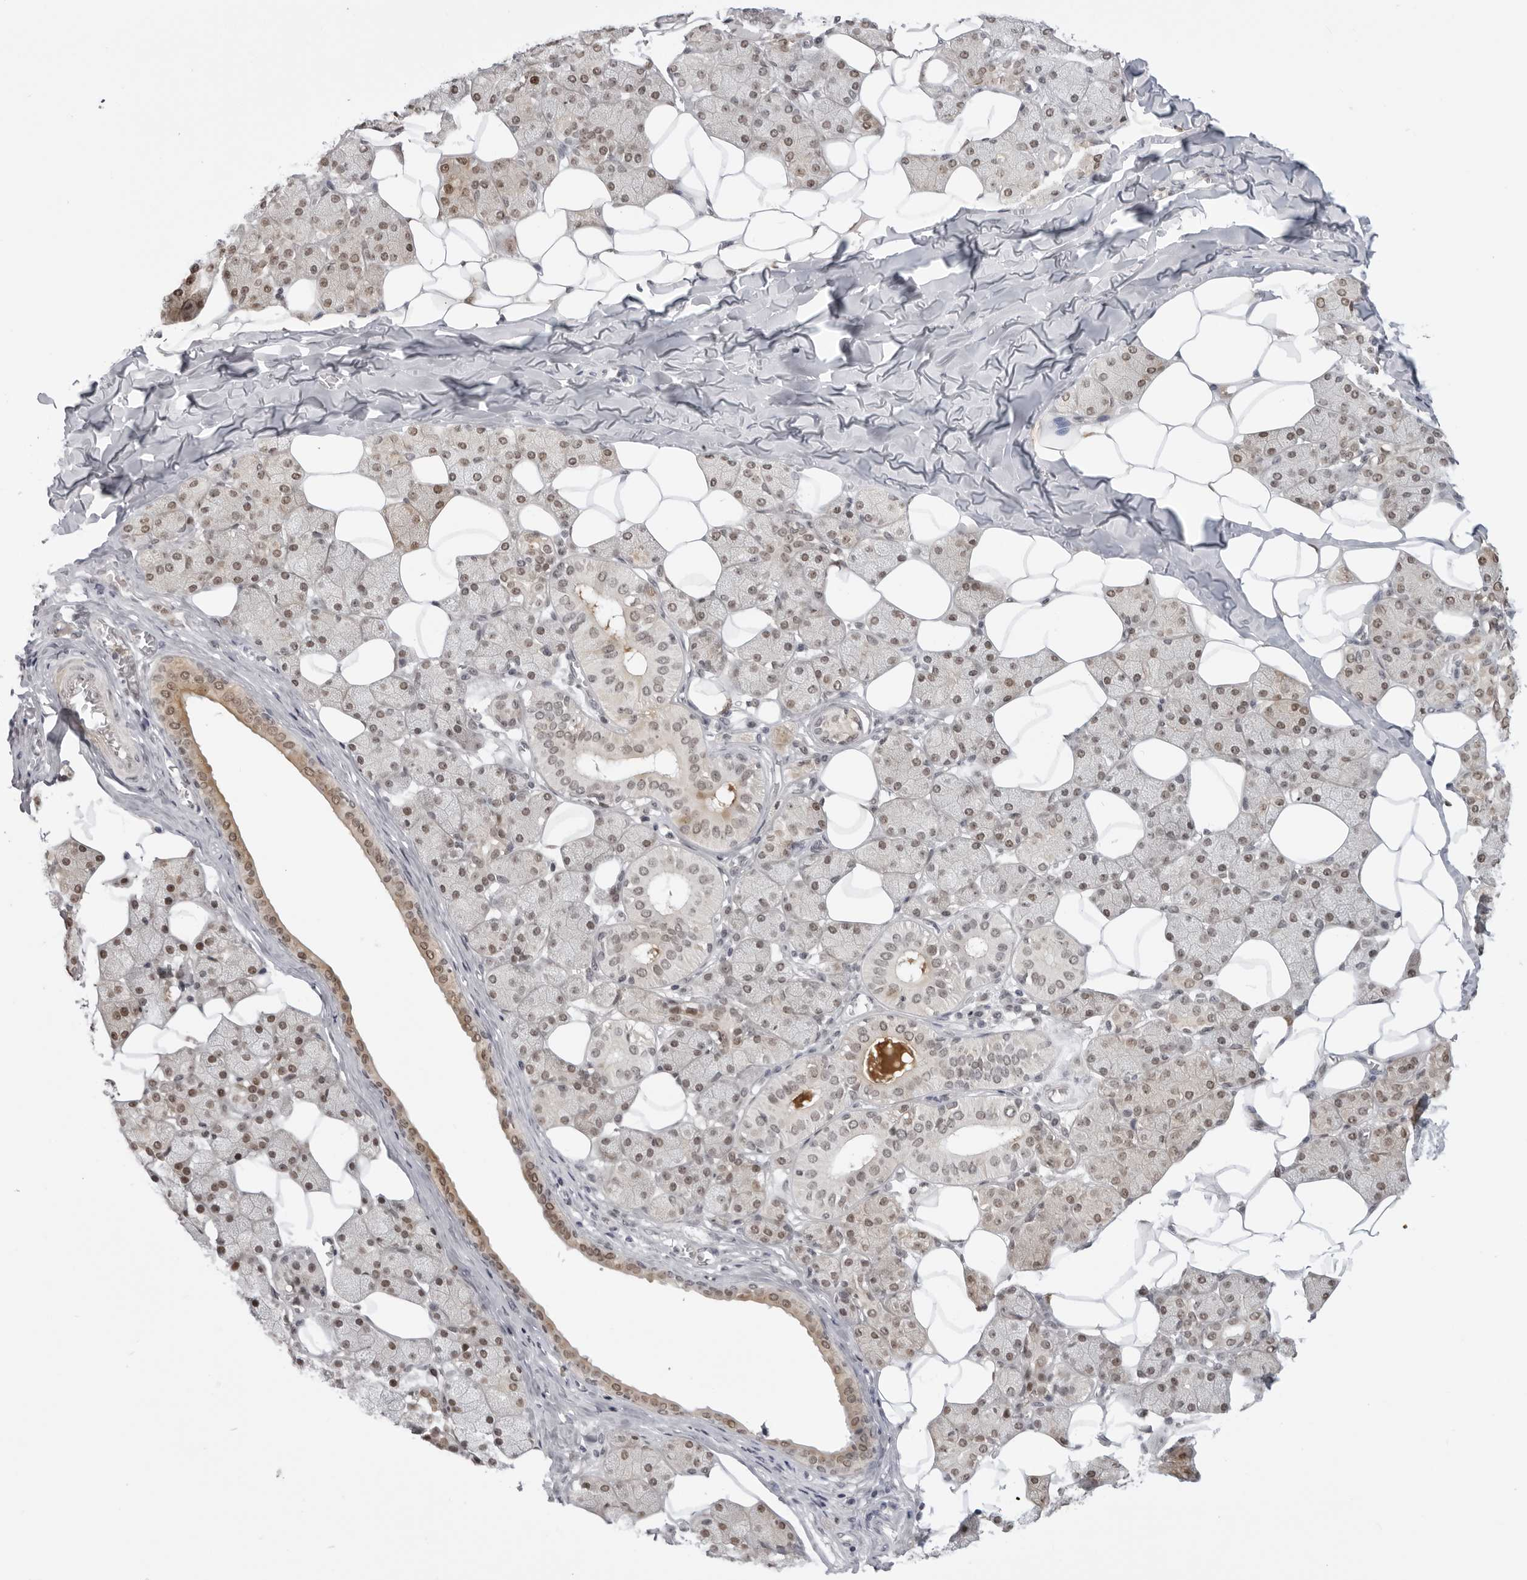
{"staining": {"intensity": "moderate", "quantity": "25%-75%", "location": "cytoplasmic/membranous,nuclear"}, "tissue": "salivary gland", "cell_type": "Glandular cells", "image_type": "normal", "snomed": [{"axis": "morphology", "description": "Normal tissue, NOS"}, {"axis": "topography", "description": "Salivary gland"}], "caption": "Normal salivary gland demonstrates moderate cytoplasmic/membranous,nuclear staining in approximately 25%-75% of glandular cells, visualized by immunohistochemistry.", "gene": "SRGAP2", "patient": {"sex": "female", "age": 33}}